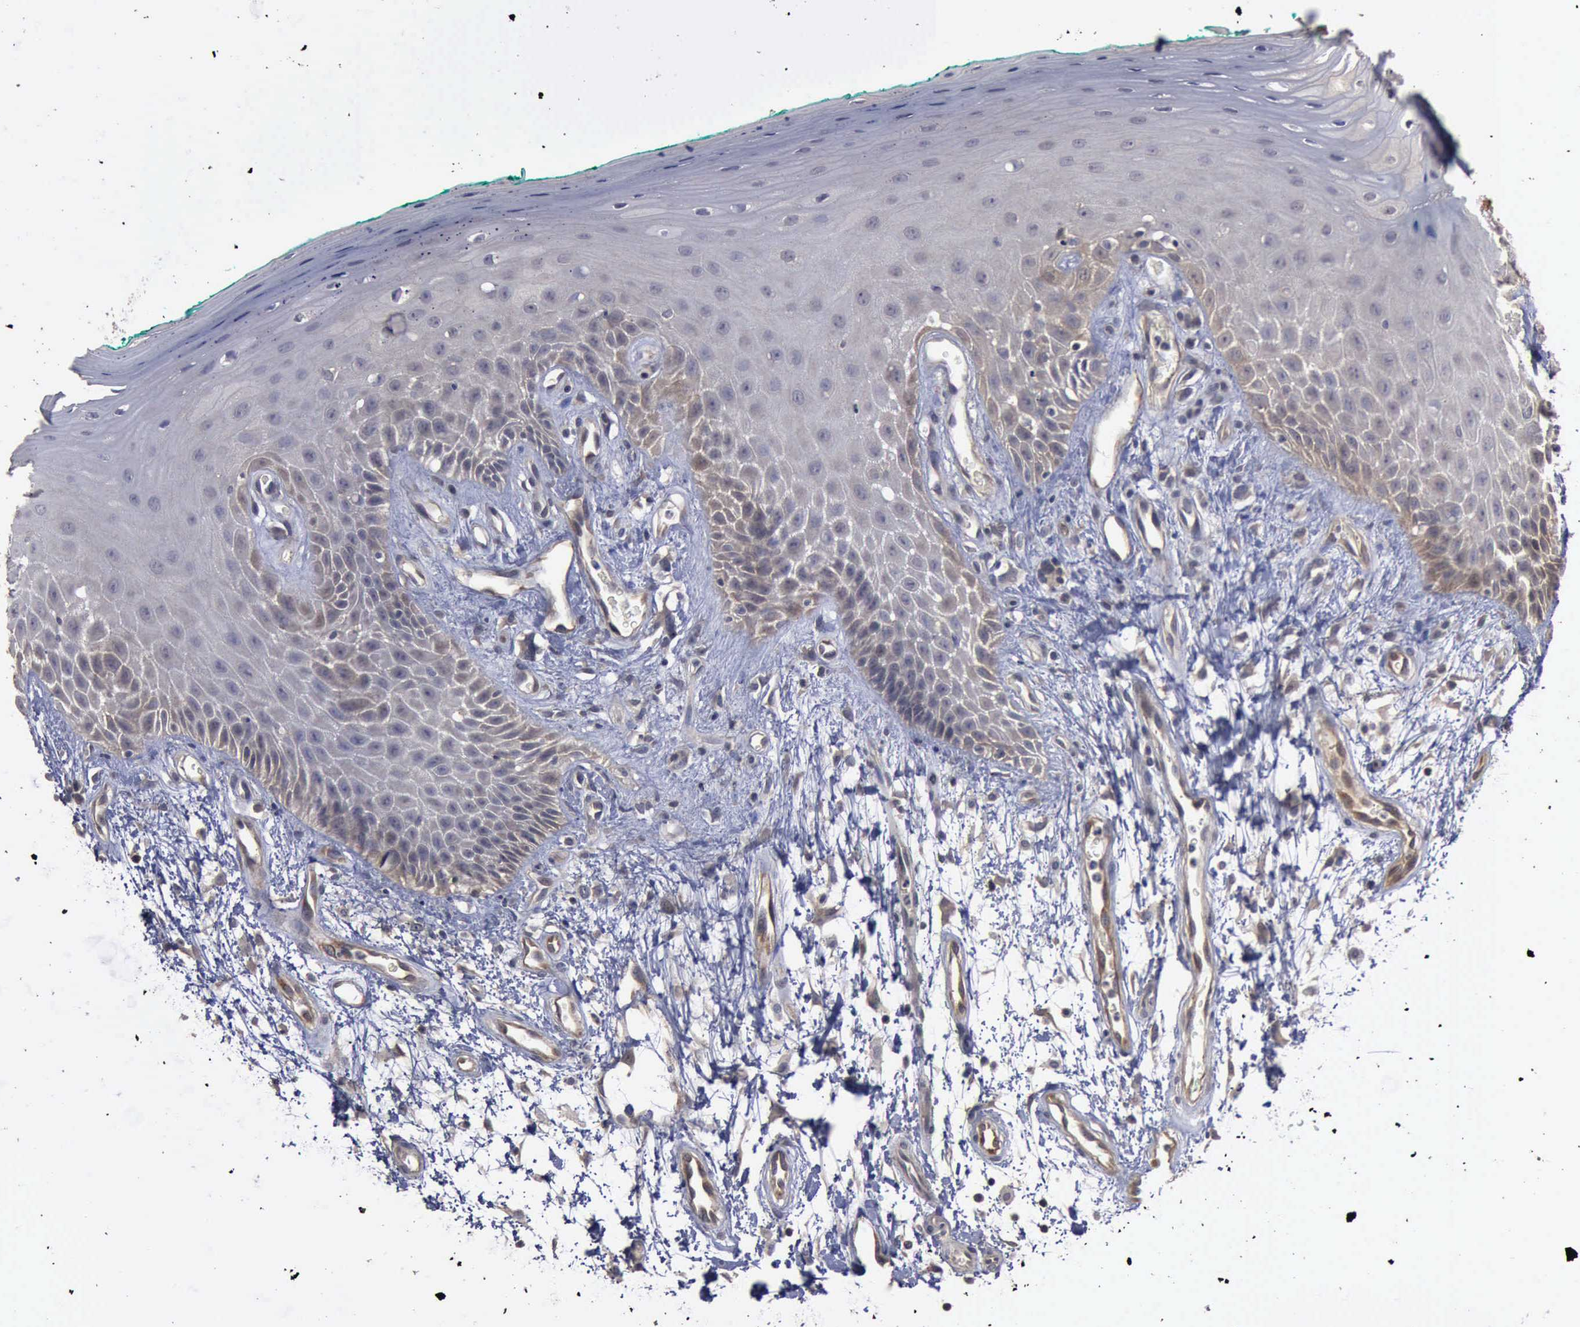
{"staining": {"intensity": "weak", "quantity": "<25%", "location": "cytoplasmic/membranous"}, "tissue": "oral mucosa", "cell_type": "Squamous epithelial cells", "image_type": "normal", "snomed": [{"axis": "morphology", "description": "Normal tissue, NOS"}, {"axis": "morphology", "description": "Squamous cell carcinoma, NOS"}, {"axis": "topography", "description": "Skeletal muscle"}, {"axis": "topography", "description": "Oral tissue"}, {"axis": "topography", "description": "Head-Neck"}], "caption": "A histopathology image of oral mucosa stained for a protein reveals no brown staining in squamous epithelial cells. (DAB immunohistochemistry, high magnification).", "gene": "CRKL", "patient": {"sex": "female", "age": 84}}